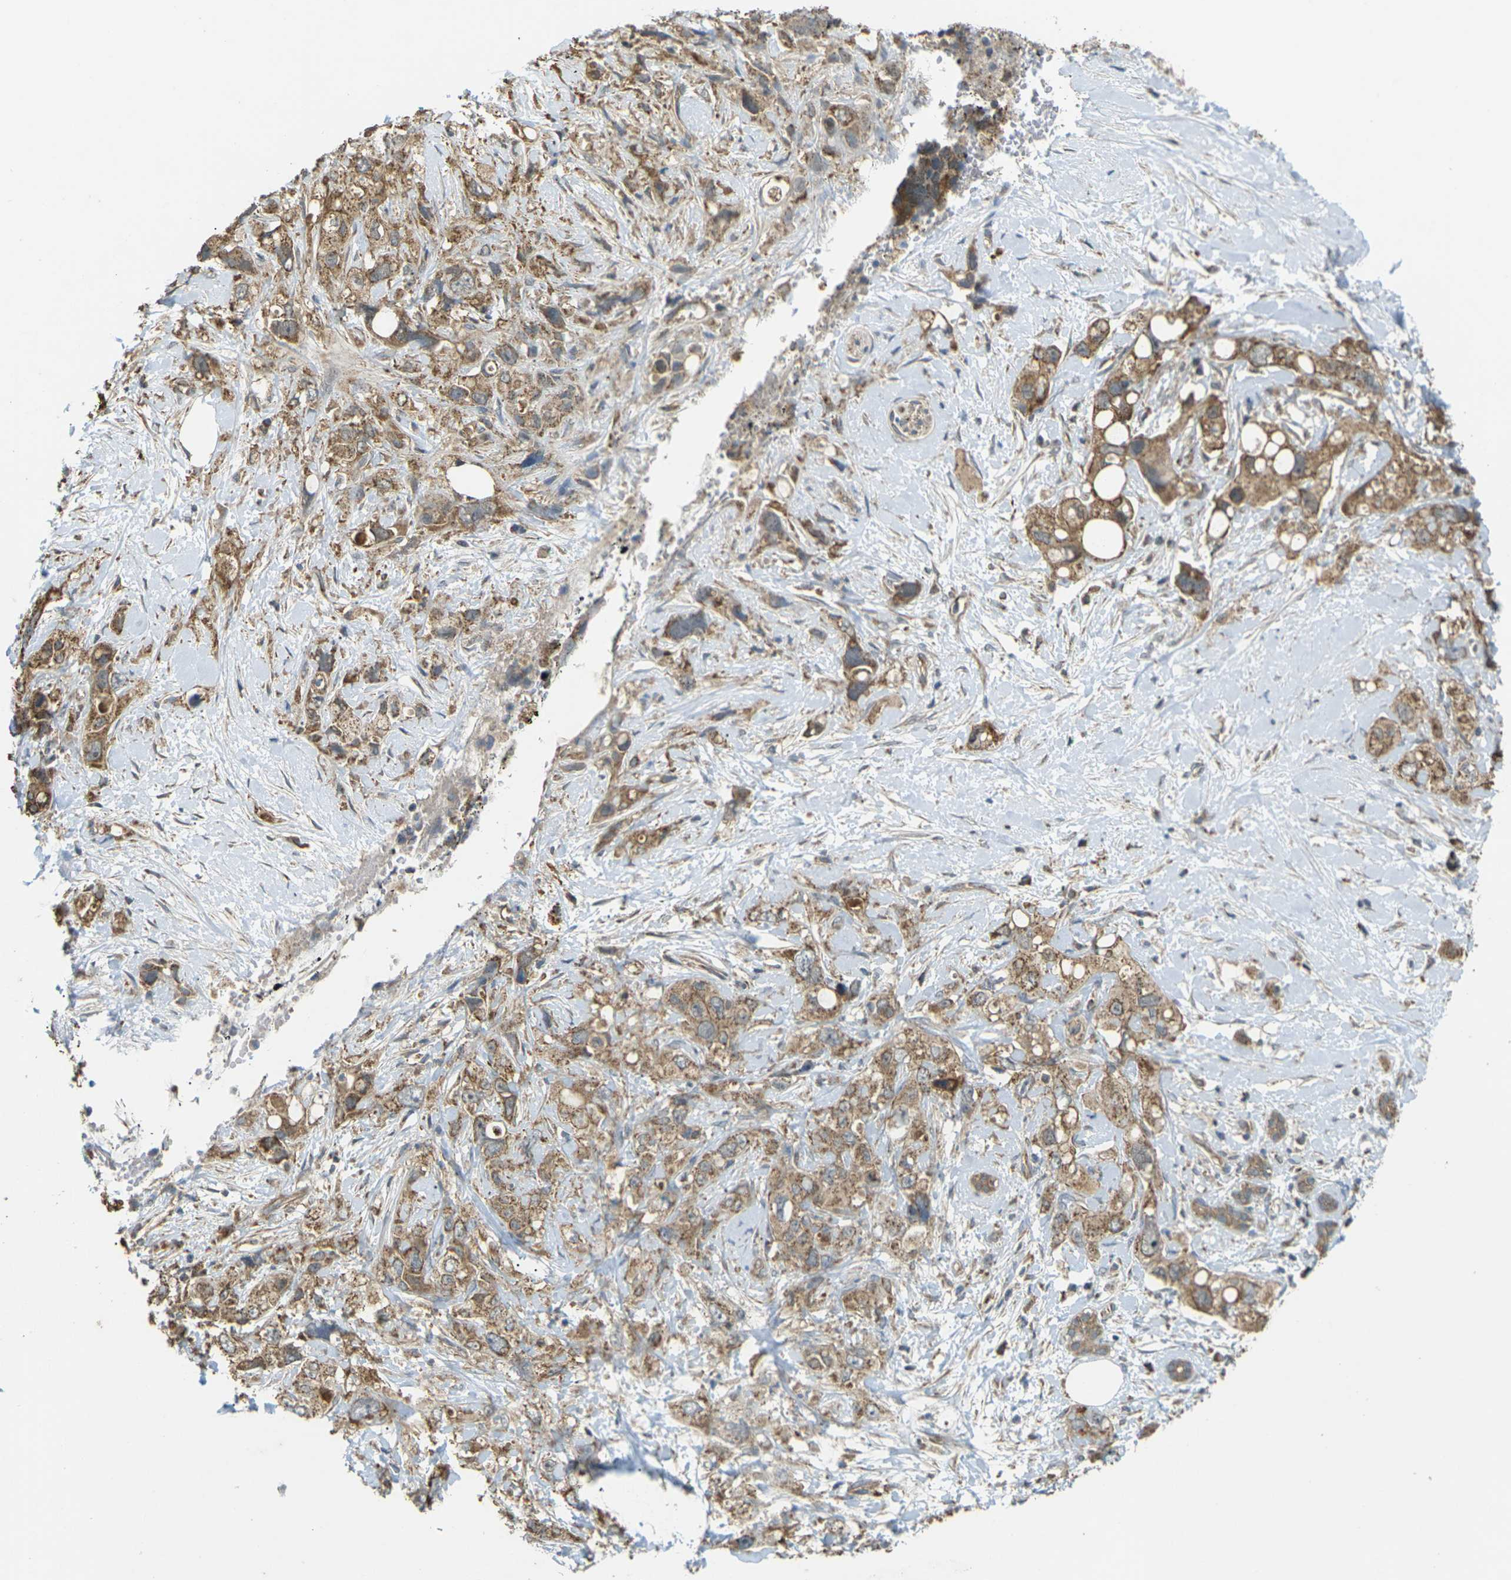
{"staining": {"intensity": "moderate", "quantity": ">75%", "location": "cytoplasmic/membranous"}, "tissue": "pancreatic cancer", "cell_type": "Tumor cells", "image_type": "cancer", "snomed": [{"axis": "morphology", "description": "Adenocarcinoma, NOS"}, {"axis": "topography", "description": "Pancreas"}], "caption": "This is an image of immunohistochemistry staining of pancreatic cancer, which shows moderate staining in the cytoplasmic/membranous of tumor cells.", "gene": "KSR1", "patient": {"sex": "female", "age": 56}}